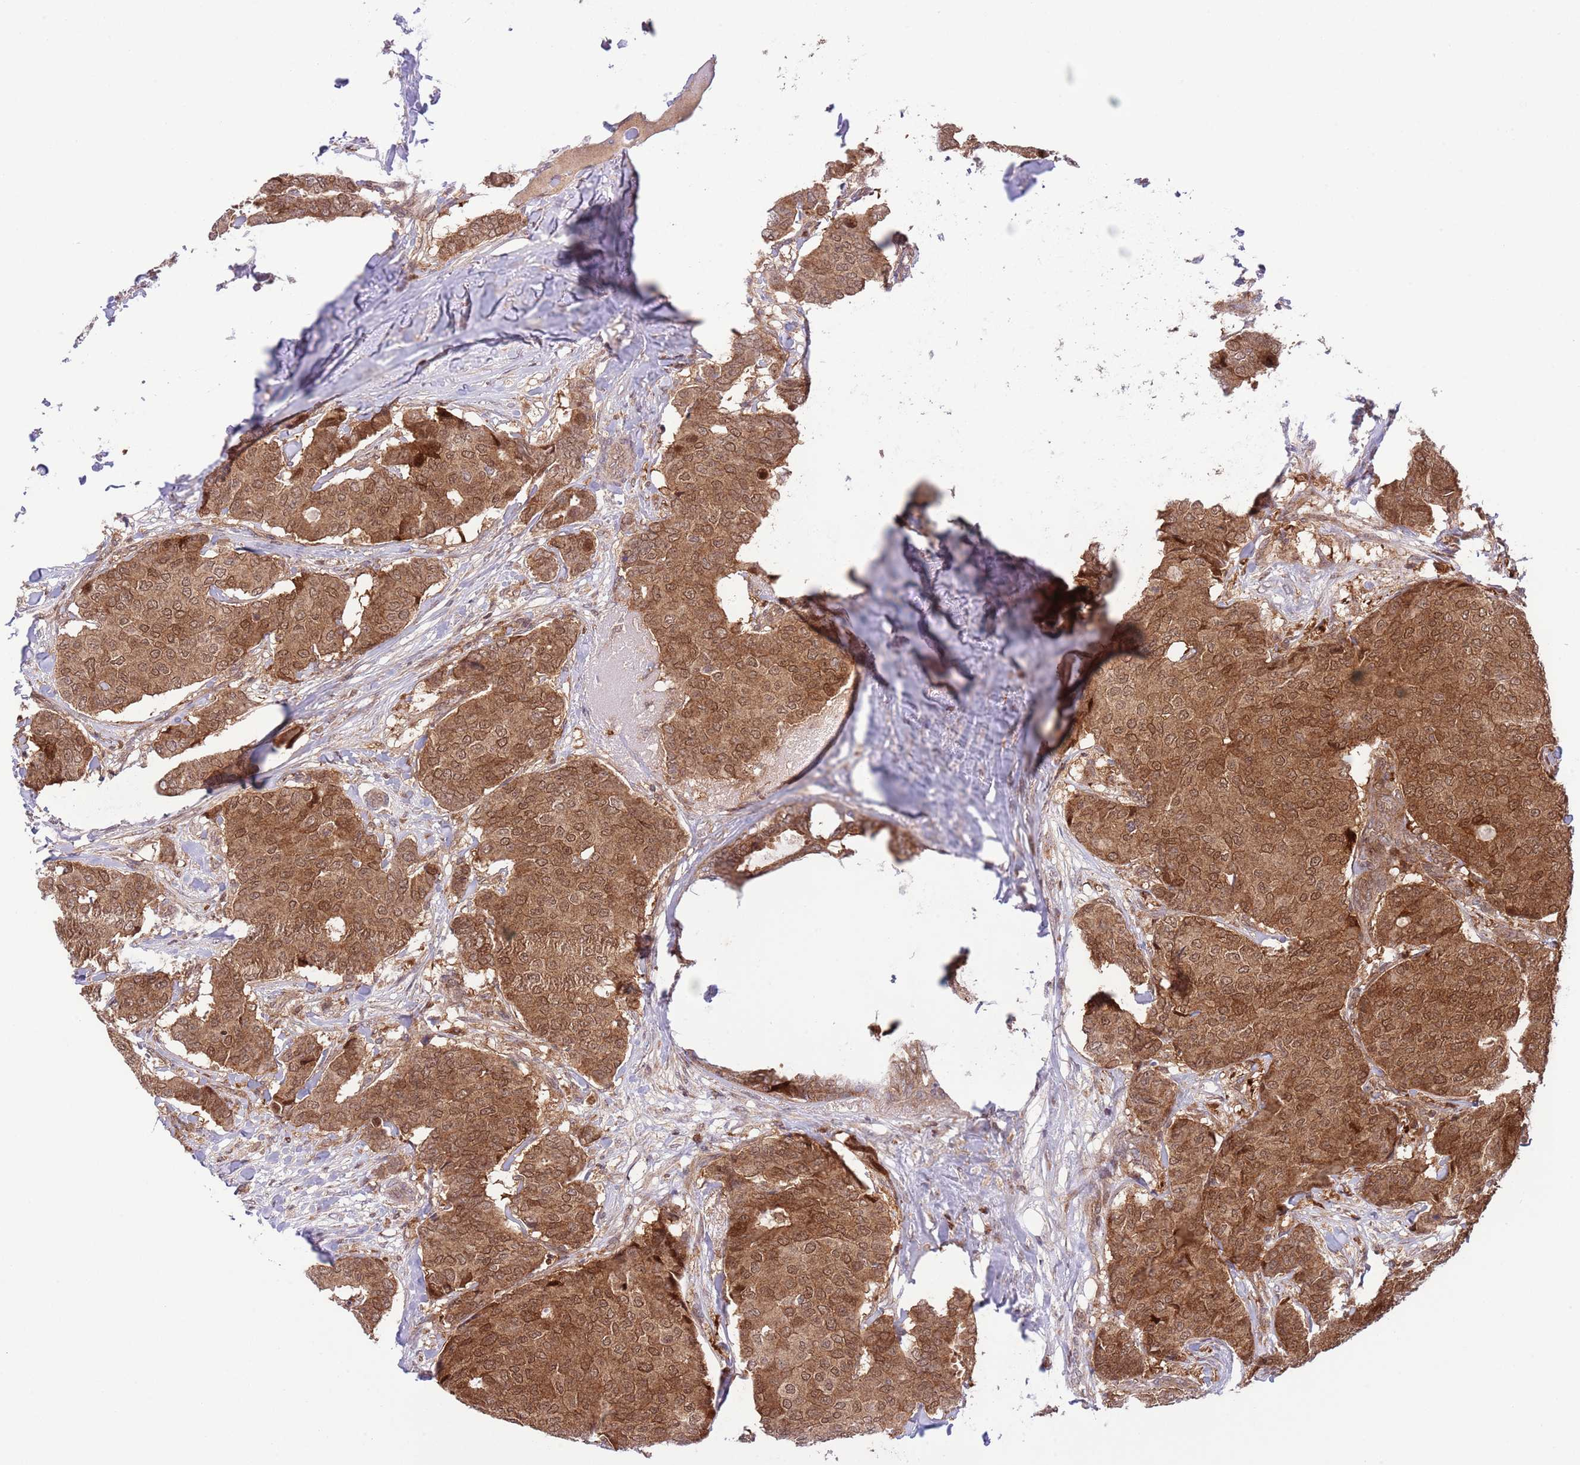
{"staining": {"intensity": "moderate", "quantity": ">75%", "location": "cytoplasmic/membranous,nuclear"}, "tissue": "breast cancer", "cell_type": "Tumor cells", "image_type": "cancer", "snomed": [{"axis": "morphology", "description": "Duct carcinoma"}, {"axis": "topography", "description": "Breast"}], "caption": "Approximately >75% of tumor cells in intraductal carcinoma (breast) show moderate cytoplasmic/membranous and nuclear protein expression as visualized by brown immunohistochemical staining.", "gene": "HDHD2", "patient": {"sex": "female", "age": 75}}